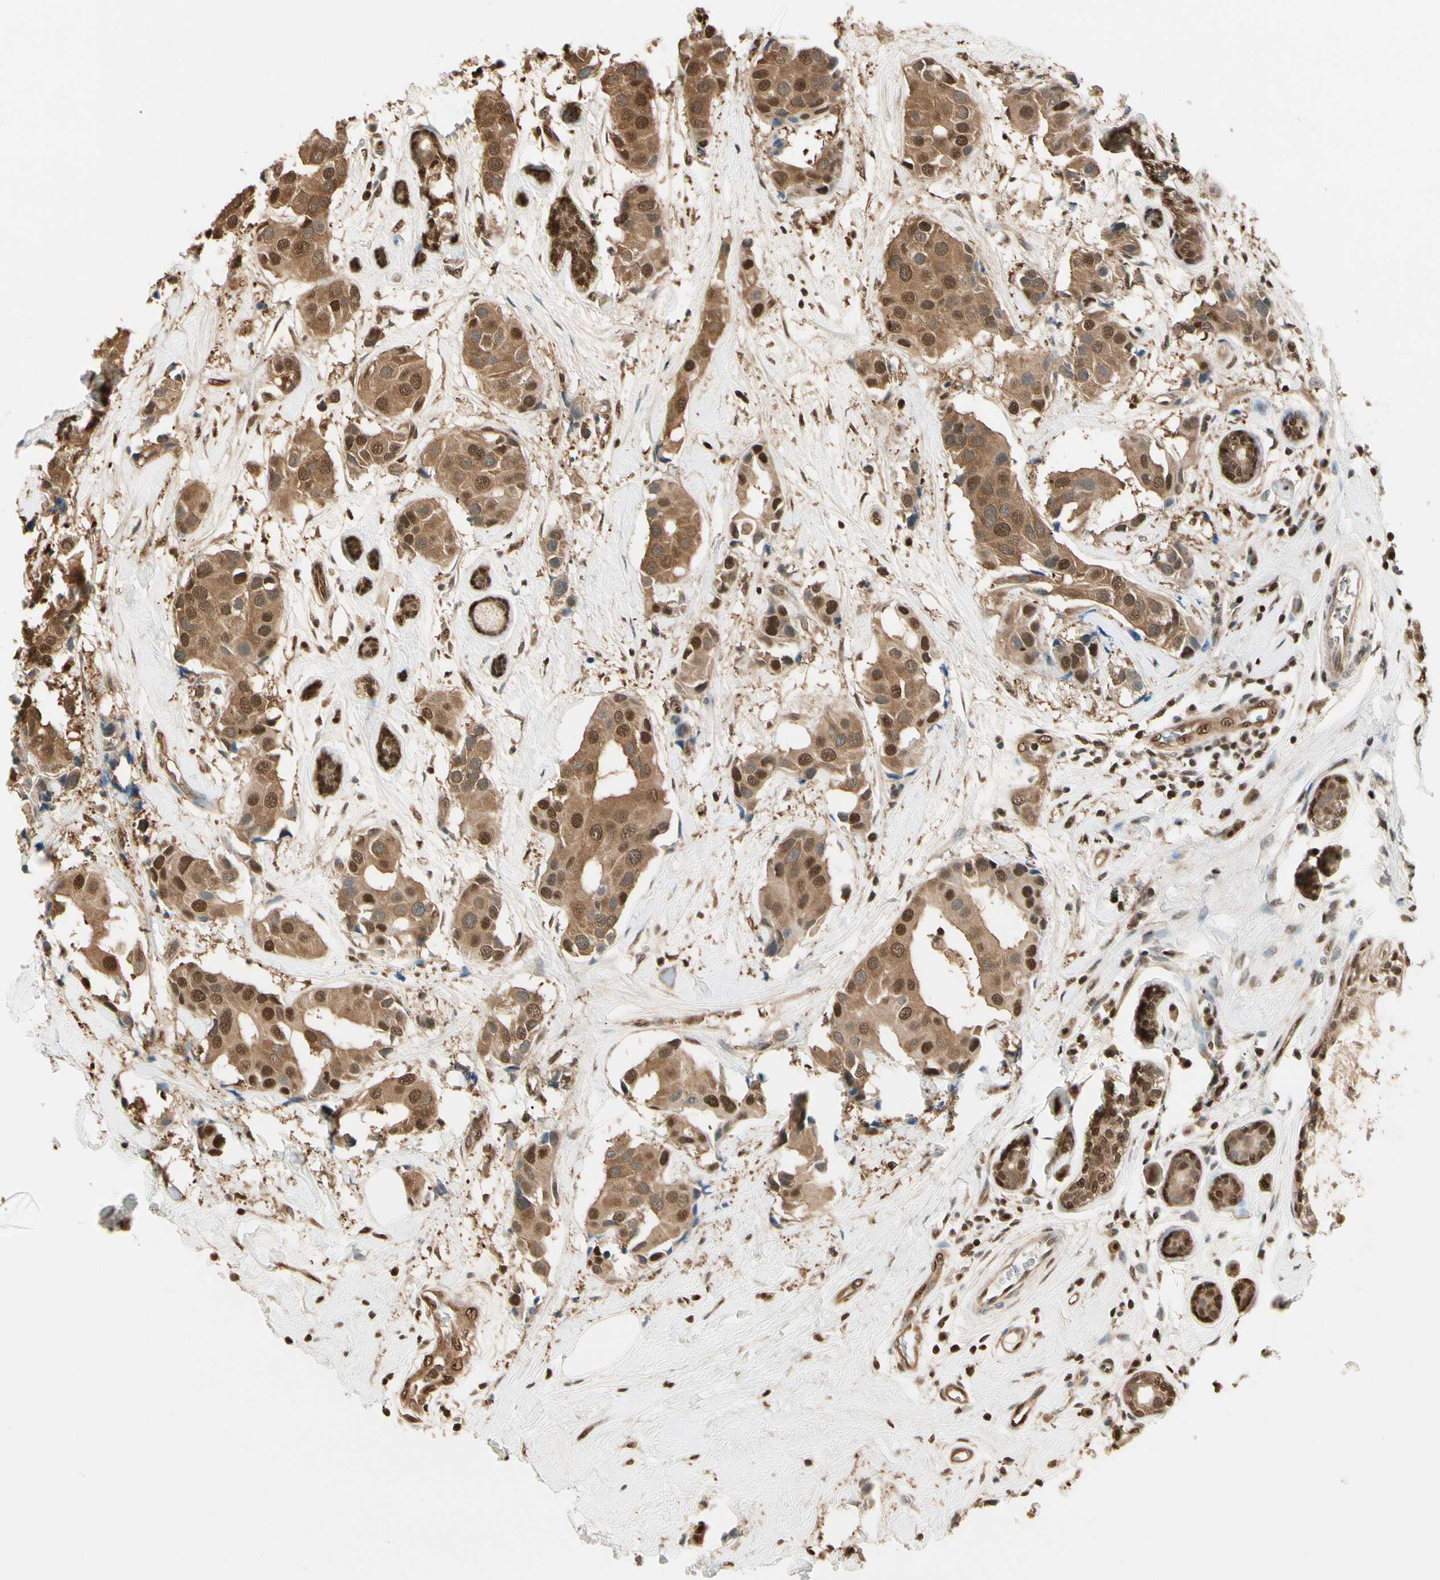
{"staining": {"intensity": "moderate", "quantity": ">75%", "location": "cytoplasmic/membranous,nuclear"}, "tissue": "breast cancer", "cell_type": "Tumor cells", "image_type": "cancer", "snomed": [{"axis": "morphology", "description": "Normal tissue, NOS"}, {"axis": "morphology", "description": "Duct carcinoma"}, {"axis": "topography", "description": "Breast"}], "caption": "High-magnification brightfield microscopy of breast cancer (invasive ductal carcinoma) stained with DAB (3,3'-diaminobenzidine) (brown) and counterstained with hematoxylin (blue). tumor cells exhibit moderate cytoplasmic/membranous and nuclear expression is seen in about>75% of cells.", "gene": "PNCK", "patient": {"sex": "female", "age": 39}}